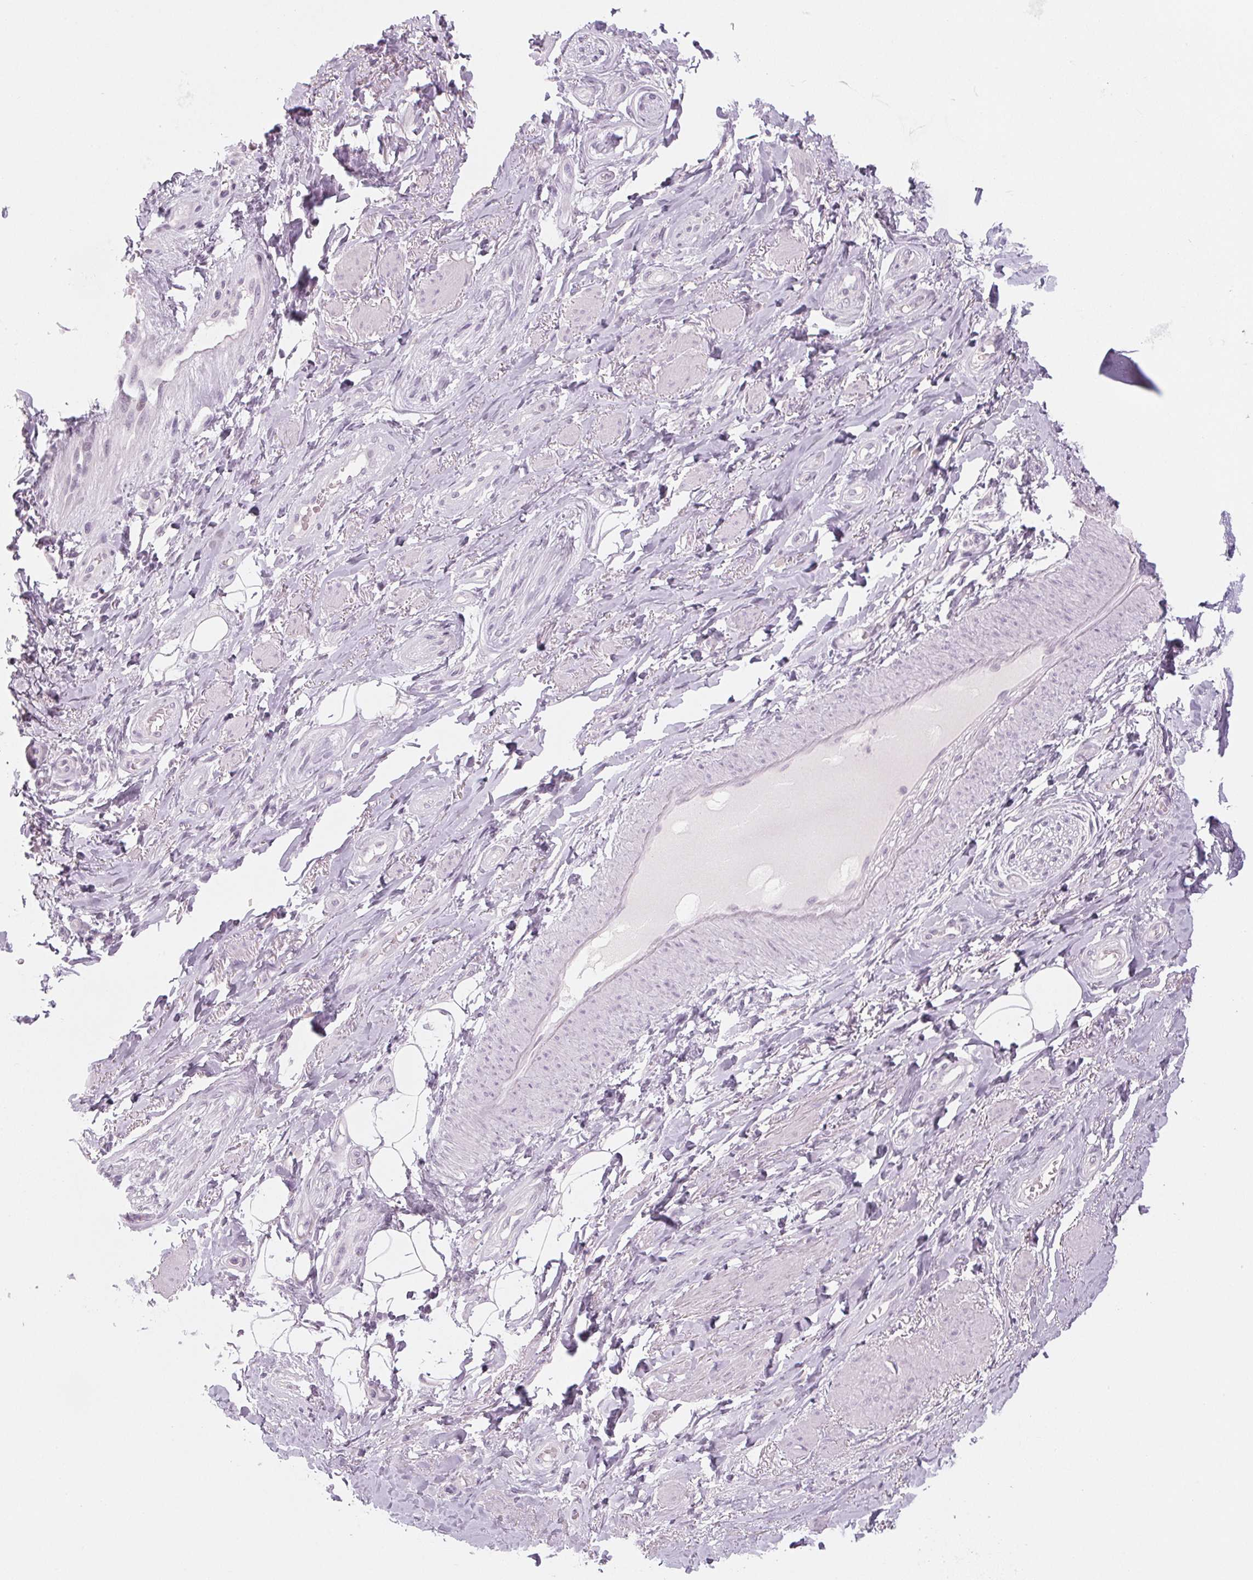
{"staining": {"intensity": "negative", "quantity": "none", "location": "none"}, "tissue": "adipose tissue", "cell_type": "Adipocytes", "image_type": "normal", "snomed": [{"axis": "morphology", "description": "Normal tissue, NOS"}, {"axis": "topography", "description": "Anal"}, {"axis": "topography", "description": "Peripheral nerve tissue"}], "caption": "Adipocytes are negative for protein expression in unremarkable human adipose tissue. (Brightfield microscopy of DAB (3,3'-diaminobenzidine) IHC at high magnification).", "gene": "EHHADH", "patient": {"sex": "male", "age": 53}}